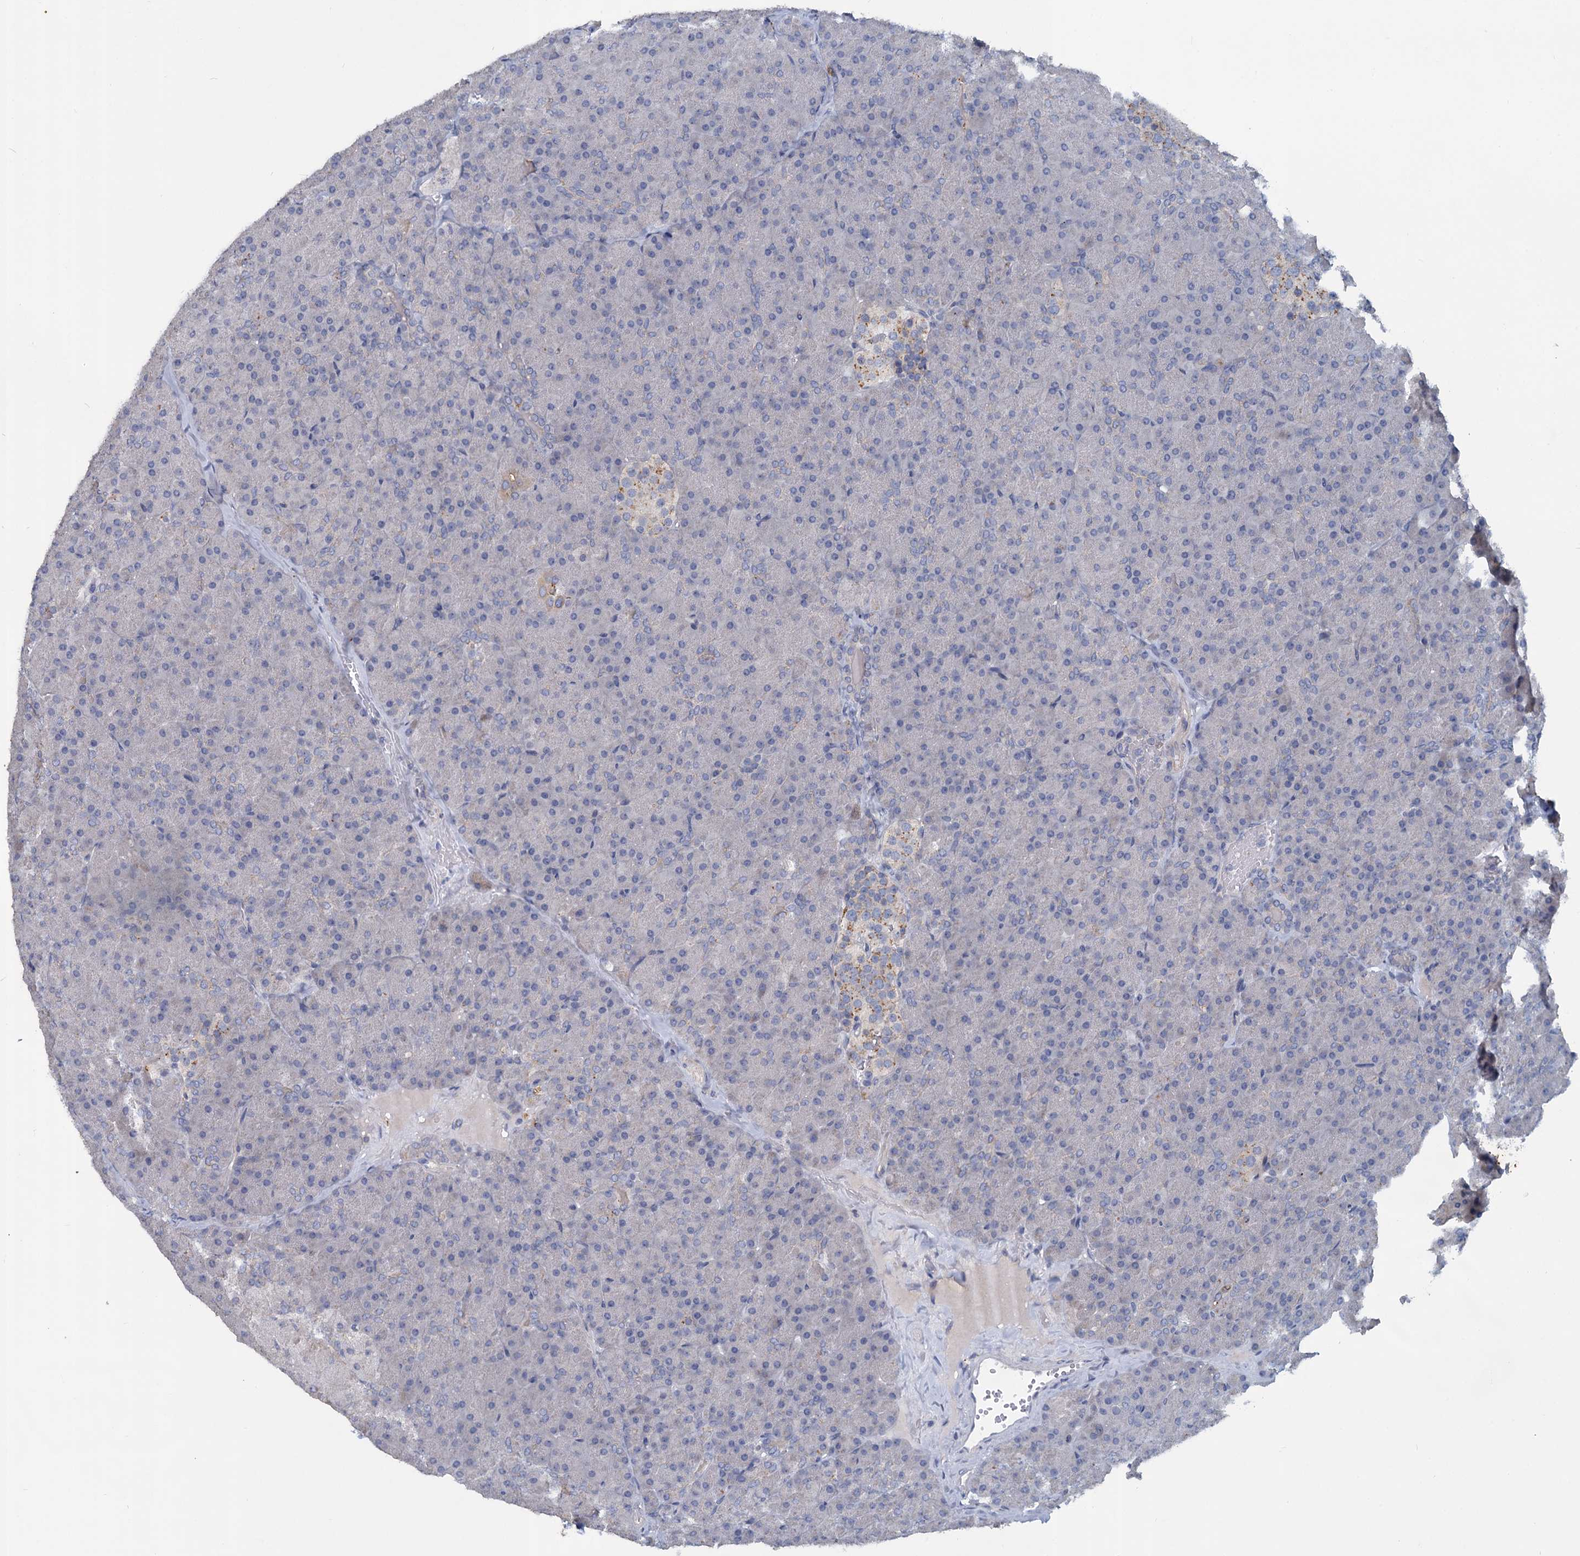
{"staining": {"intensity": "negative", "quantity": "none", "location": "none"}, "tissue": "pancreas", "cell_type": "Exocrine glandular cells", "image_type": "normal", "snomed": [{"axis": "morphology", "description": "Normal tissue, NOS"}, {"axis": "topography", "description": "Pancreas"}], "caption": "High magnification brightfield microscopy of unremarkable pancreas stained with DAB (brown) and counterstained with hematoxylin (blue): exocrine glandular cells show no significant staining.", "gene": "SLC2A7", "patient": {"sex": "male", "age": 36}}